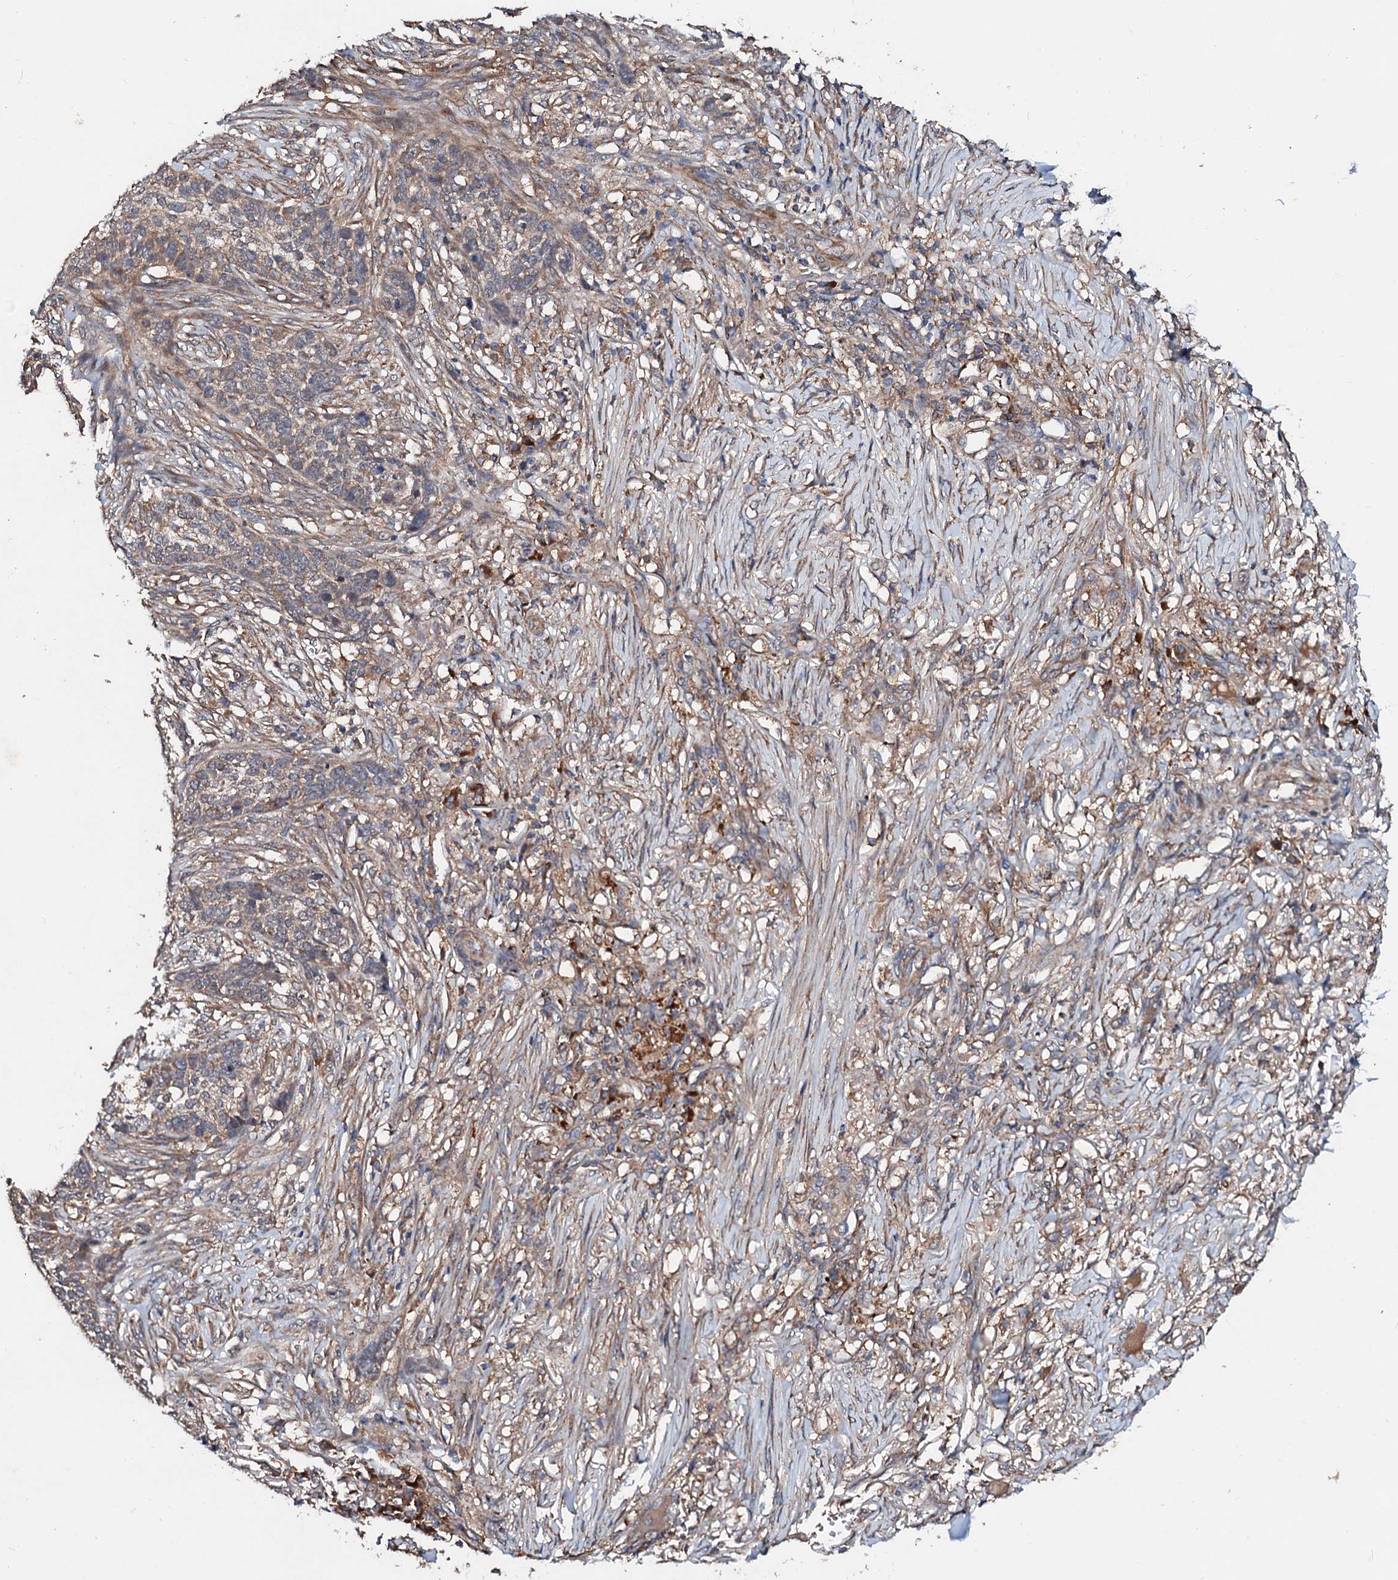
{"staining": {"intensity": "weak", "quantity": ">75%", "location": "cytoplasmic/membranous"}, "tissue": "skin cancer", "cell_type": "Tumor cells", "image_type": "cancer", "snomed": [{"axis": "morphology", "description": "Basal cell carcinoma"}, {"axis": "topography", "description": "Skin"}], "caption": "High-power microscopy captured an immunohistochemistry histopathology image of skin basal cell carcinoma, revealing weak cytoplasmic/membranous positivity in about >75% of tumor cells.", "gene": "EXTL1", "patient": {"sex": "male", "age": 85}}